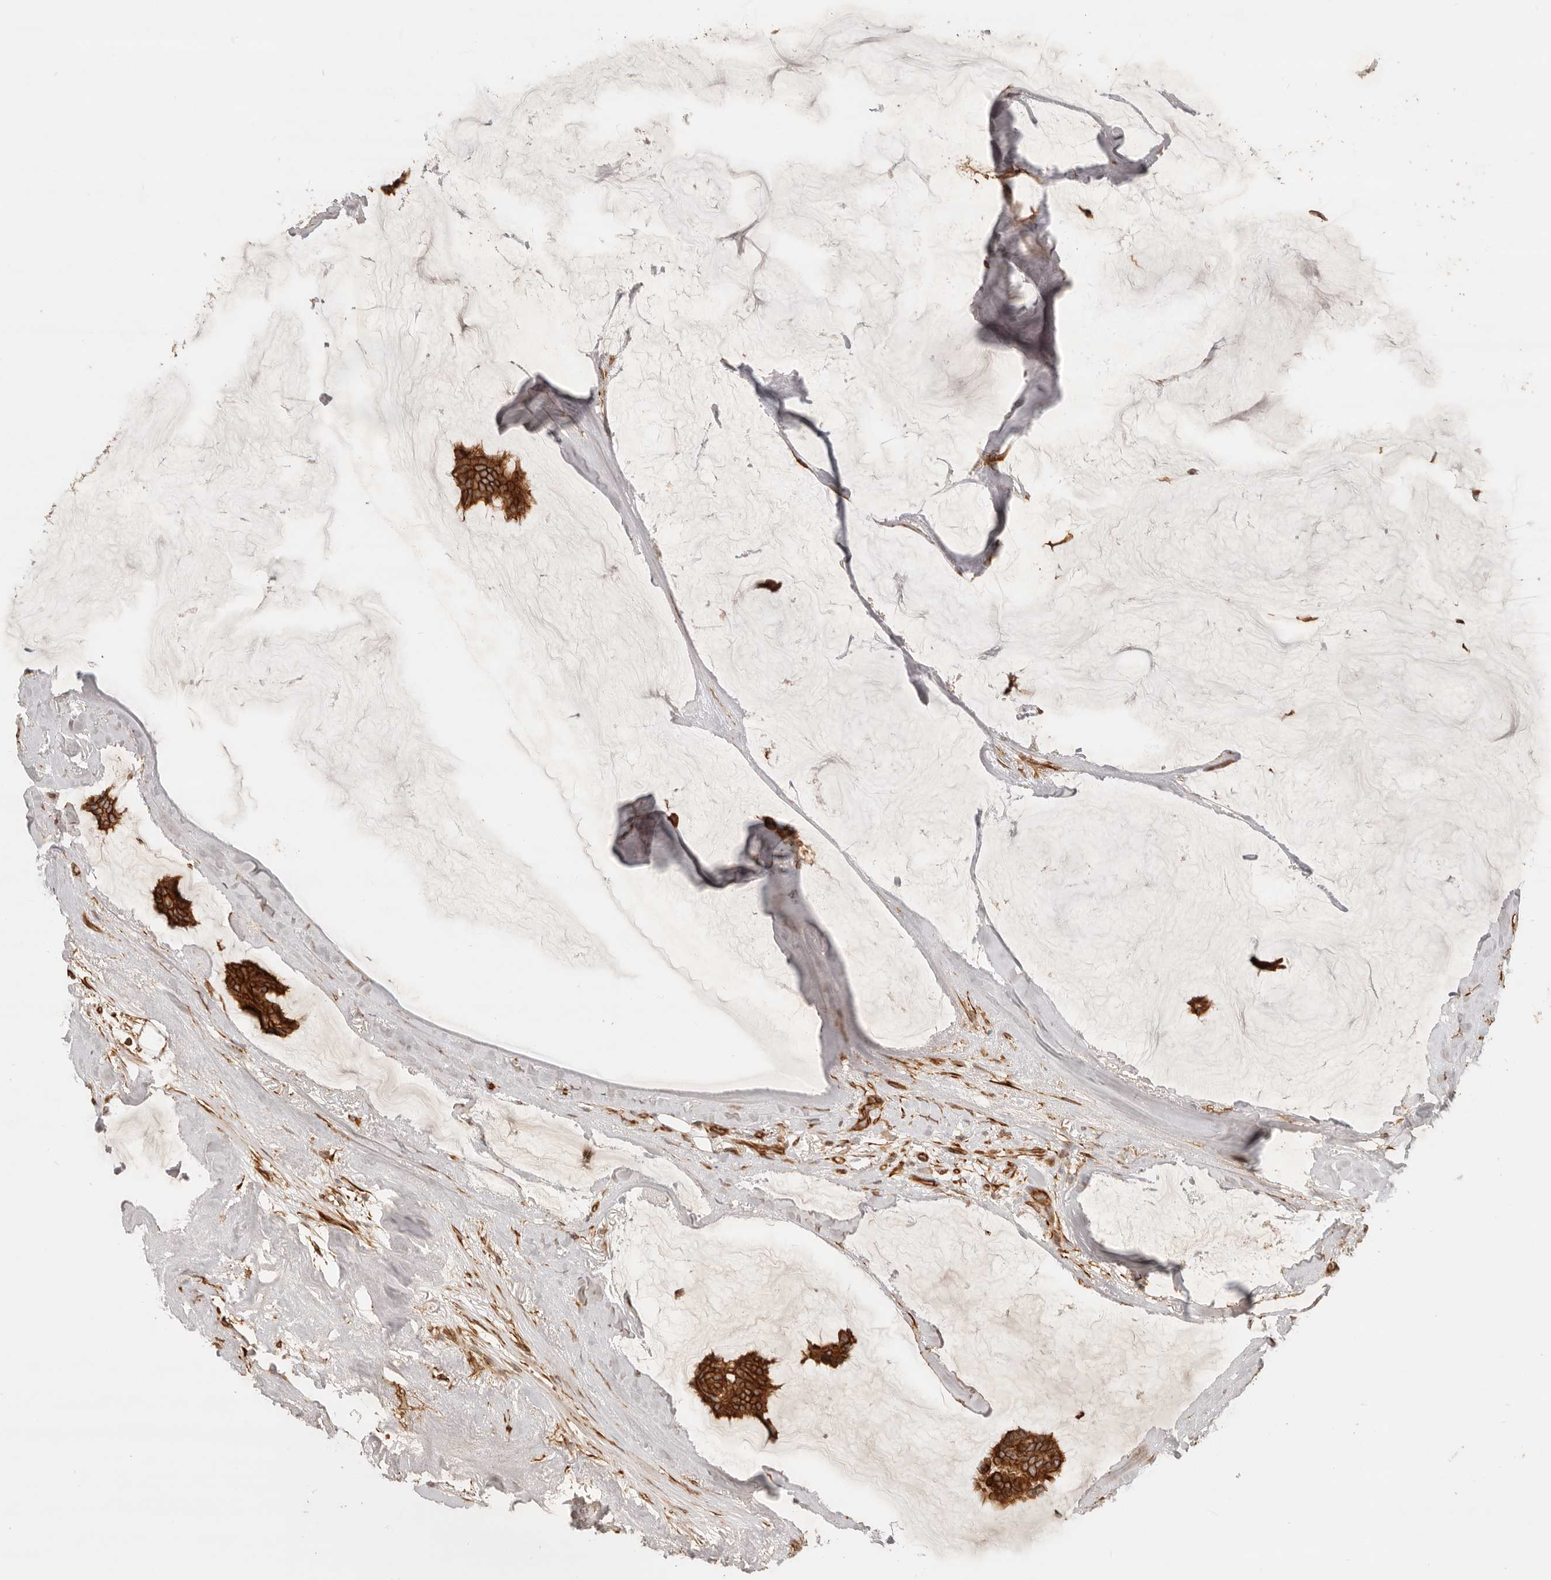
{"staining": {"intensity": "strong", "quantity": ">75%", "location": "cytoplasmic/membranous"}, "tissue": "breast cancer", "cell_type": "Tumor cells", "image_type": "cancer", "snomed": [{"axis": "morphology", "description": "Duct carcinoma"}, {"axis": "topography", "description": "Breast"}], "caption": "Breast cancer stained for a protein (brown) displays strong cytoplasmic/membranous positive positivity in approximately >75% of tumor cells.", "gene": "UFSP1", "patient": {"sex": "female", "age": 93}}